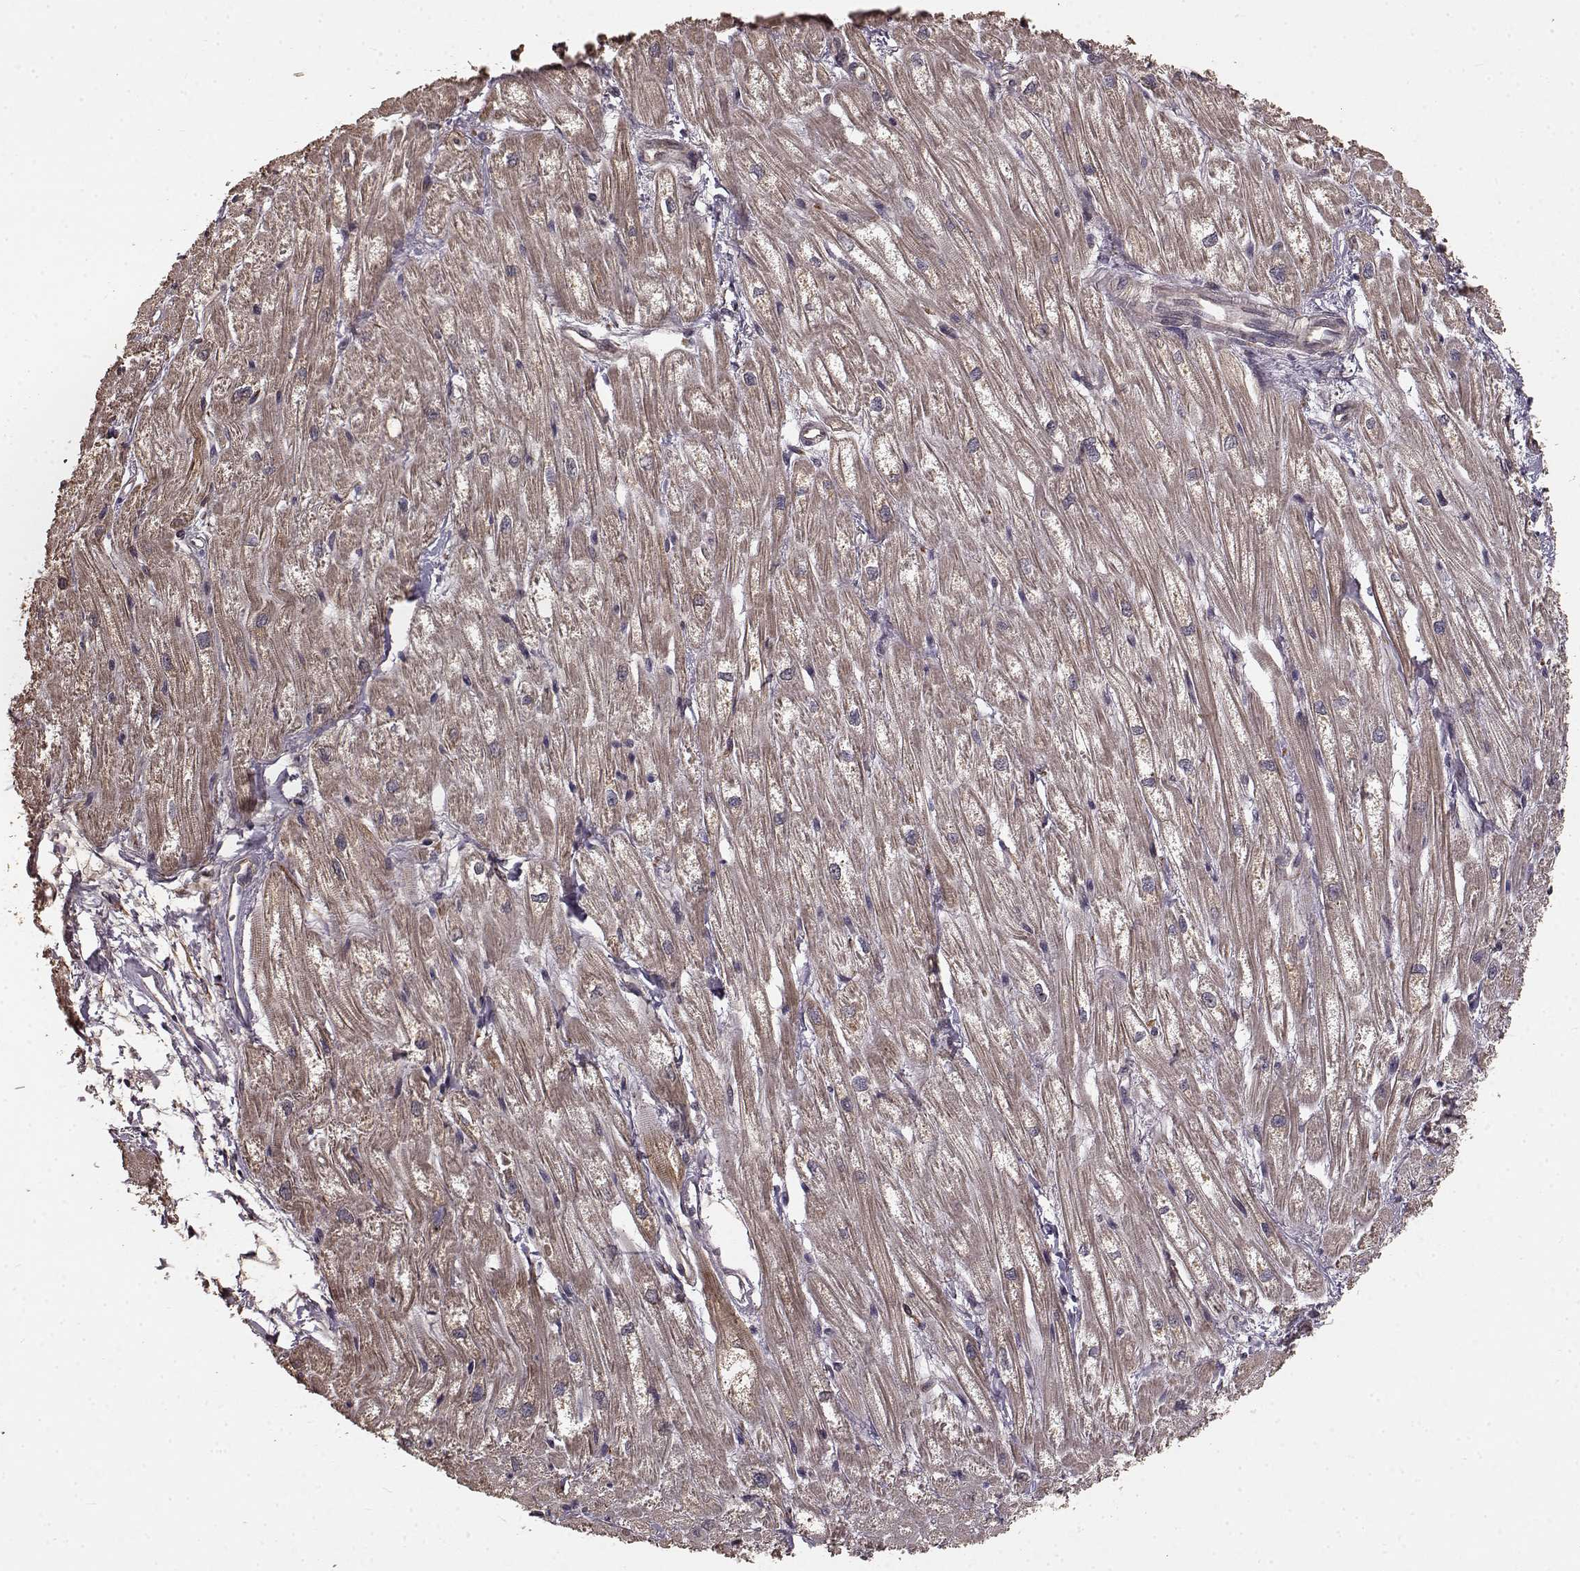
{"staining": {"intensity": "weak", "quantity": "25%-75%", "location": "cytoplasmic/membranous"}, "tissue": "heart muscle", "cell_type": "Cardiomyocytes", "image_type": "normal", "snomed": [{"axis": "morphology", "description": "Normal tissue, NOS"}, {"axis": "topography", "description": "Heart"}], "caption": "DAB (3,3'-diaminobenzidine) immunohistochemical staining of unremarkable human heart muscle exhibits weak cytoplasmic/membranous protein expression in approximately 25%-75% of cardiomyocytes.", "gene": "USP15", "patient": {"sex": "male", "age": 61}}